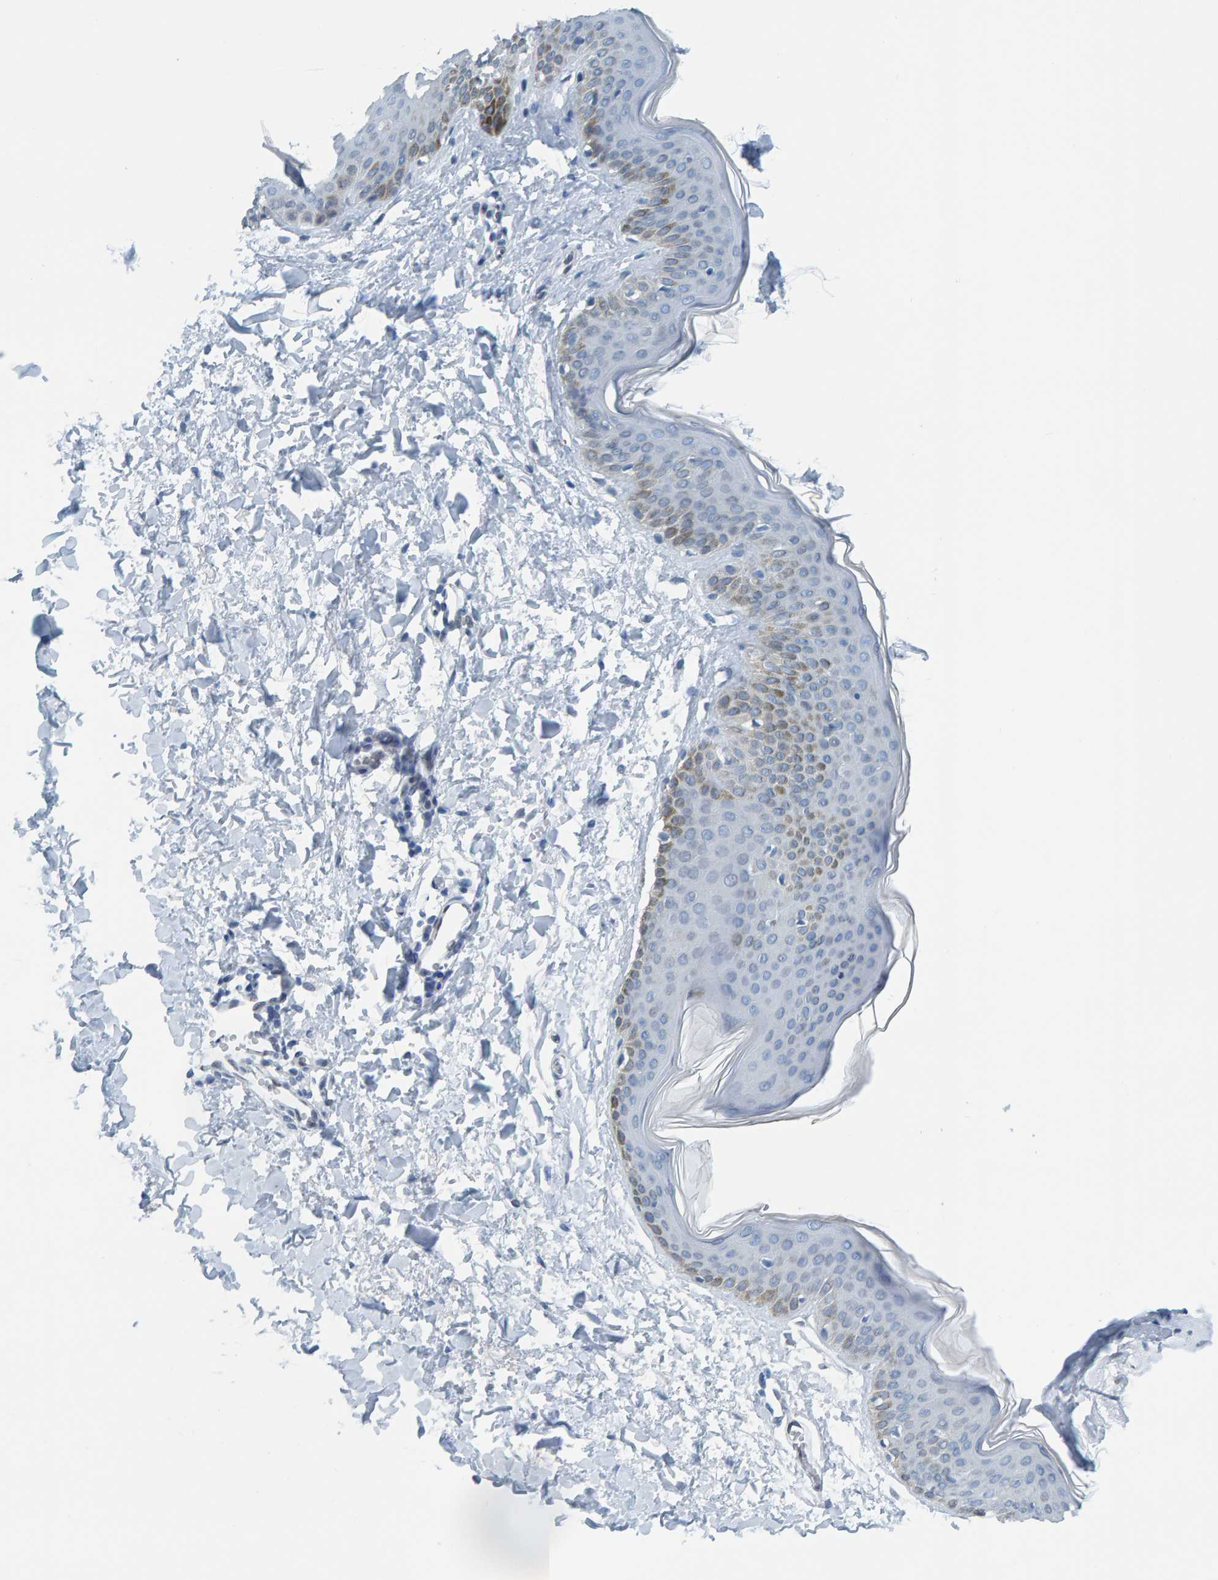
{"staining": {"intensity": "negative", "quantity": "none", "location": "none"}, "tissue": "skin", "cell_type": "Fibroblasts", "image_type": "normal", "snomed": [{"axis": "morphology", "description": "Normal tissue, NOS"}, {"axis": "topography", "description": "Skin"}], "caption": "DAB (3,3'-diaminobenzidine) immunohistochemical staining of unremarkable skin reveals no significant positivity in fibroblasts.", "gene": "LMNB2", "patient": {"sex": "female", "age": 17}}